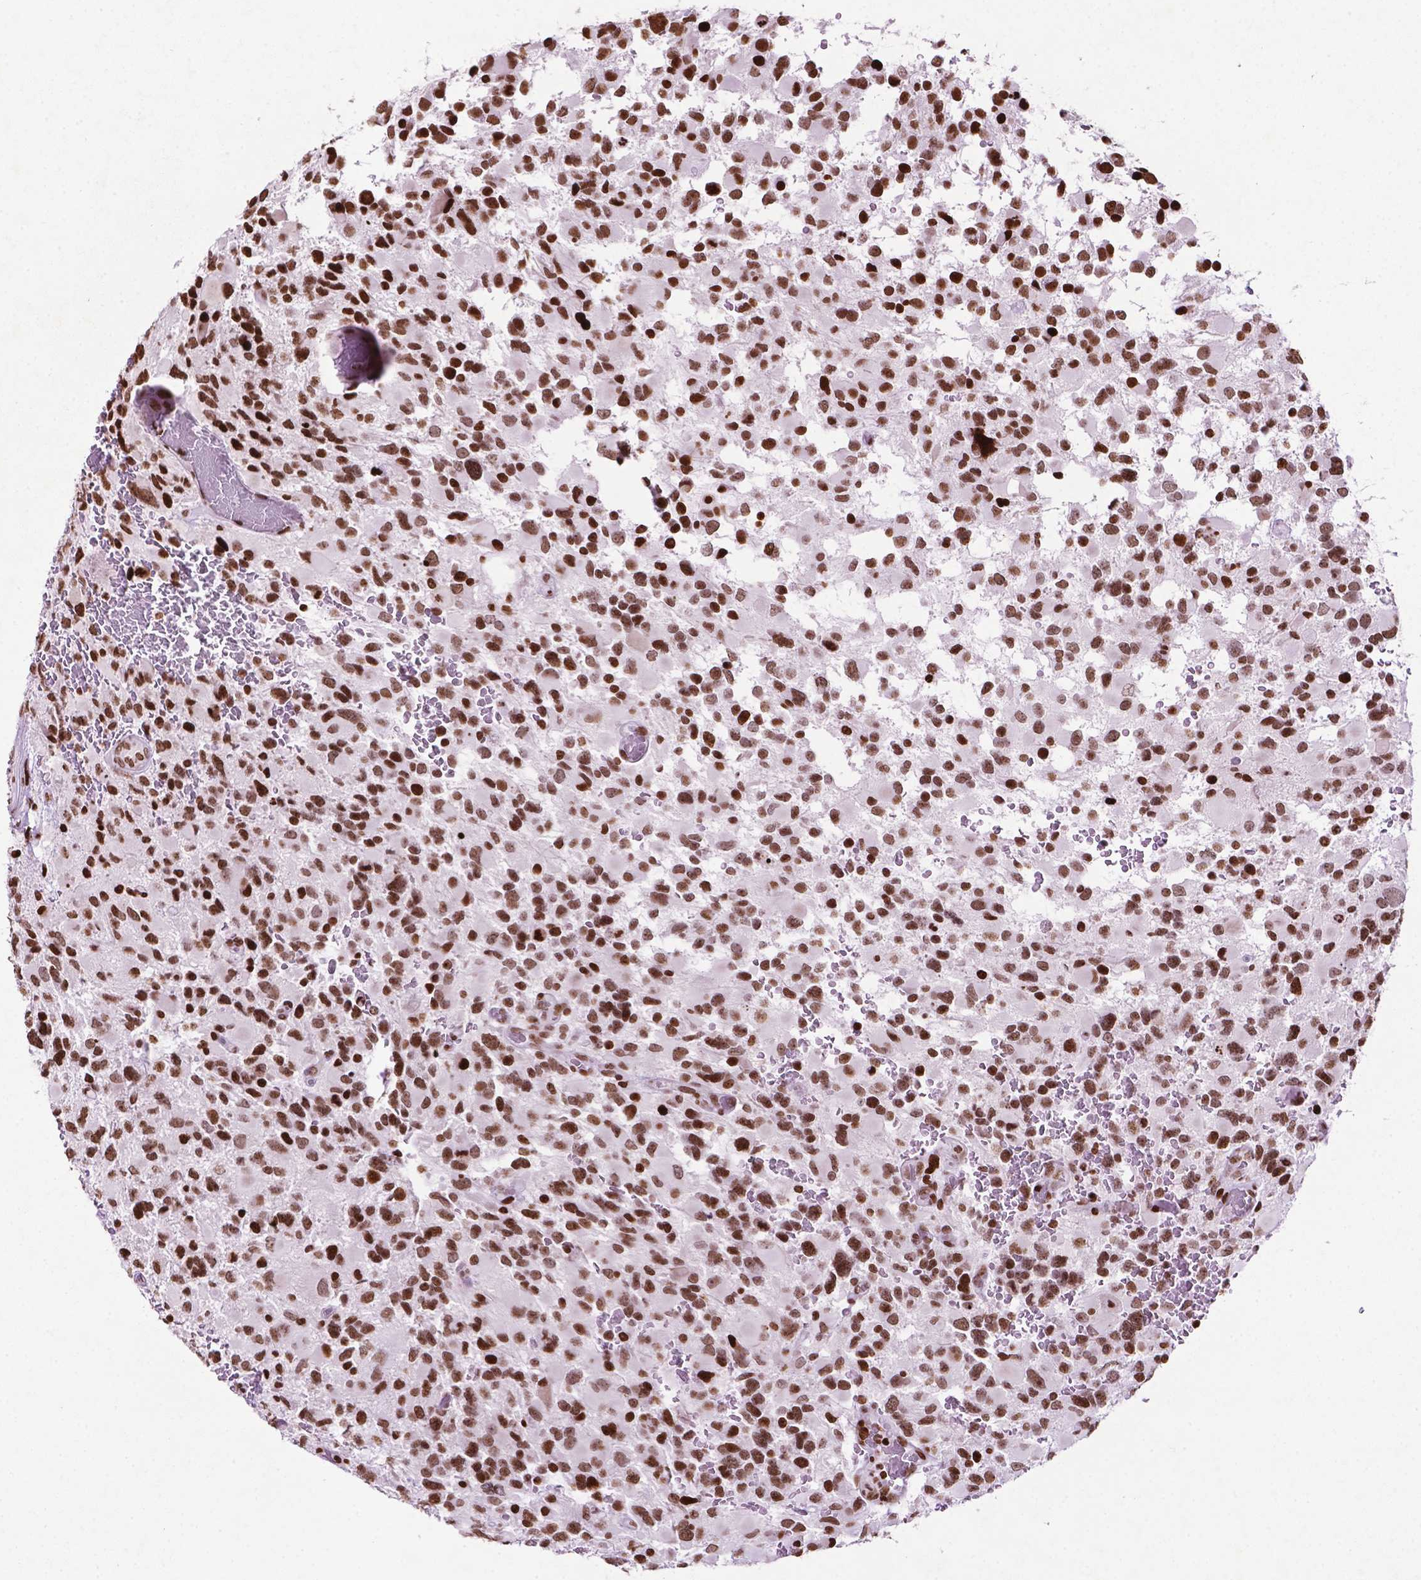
{"staining": {"intensity": "strong", "quantity": ">75%", "location": "nuclear"}, "tissue": "glioma", "cell_type": "Tumor cells", "image_type": "cancer", "snomed": [{"axis": "morphology", "description": "Glioma, malignant, Low grade"}, {"axis": "topography", "description": "Brain"}], "caption": "DAB immunohistochemical staining of glioma reveals strong nuclear protein positivity in about >75% of tumor cells.", "gene": "TMEM250", "patient": {"sex": "female", "age": 32}}